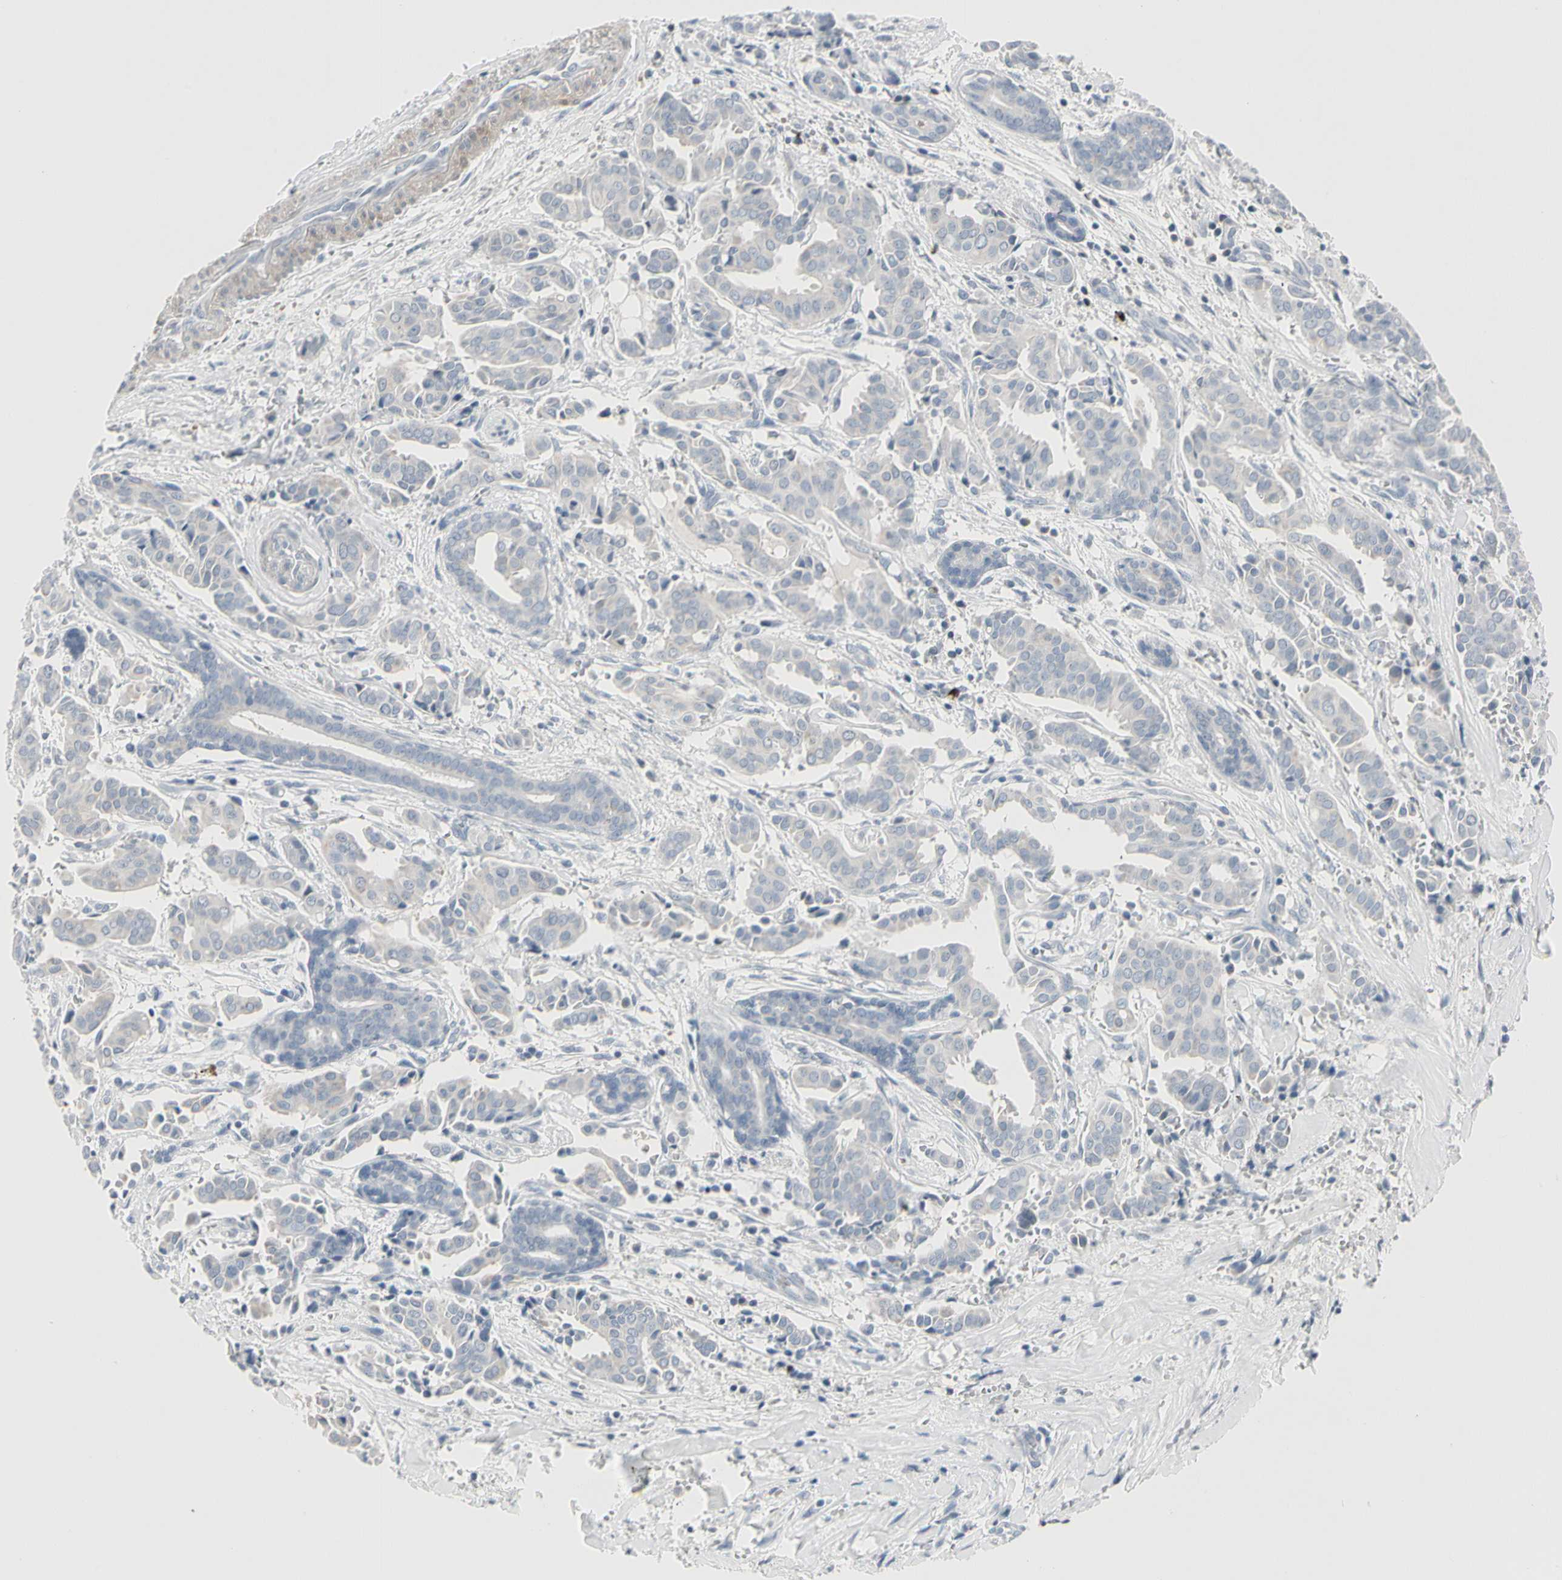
{"staining": {"intensity": "negative", "quantity": "none", "location": "none"}, "tissue": "head and neck cancer", "cell_type": "Tumor cells", "image_type": "cancer", "snomed": [{"axis": "morphology", "description": "Adenocarcinoma, NOS"}, {"axis": "topography", "description": "Salivary gland"}, {"axis": "topography", "description": "Head-Neck"}], "caption": "This photomicrograph is of head and neck adenocarcinoma stained with immunohistochemistry (IHC) to label a protein in brown with the nuclei are counter-stained blue. There is no staining in tumor cells. (Stains: DAB immunohistochemistry (IHC) with hematoxylin counter stain, Microscopy: brightfield microscopy at high magnification).", "gene": "DMPK", "patient": {"sex": "female", "age": 59}}